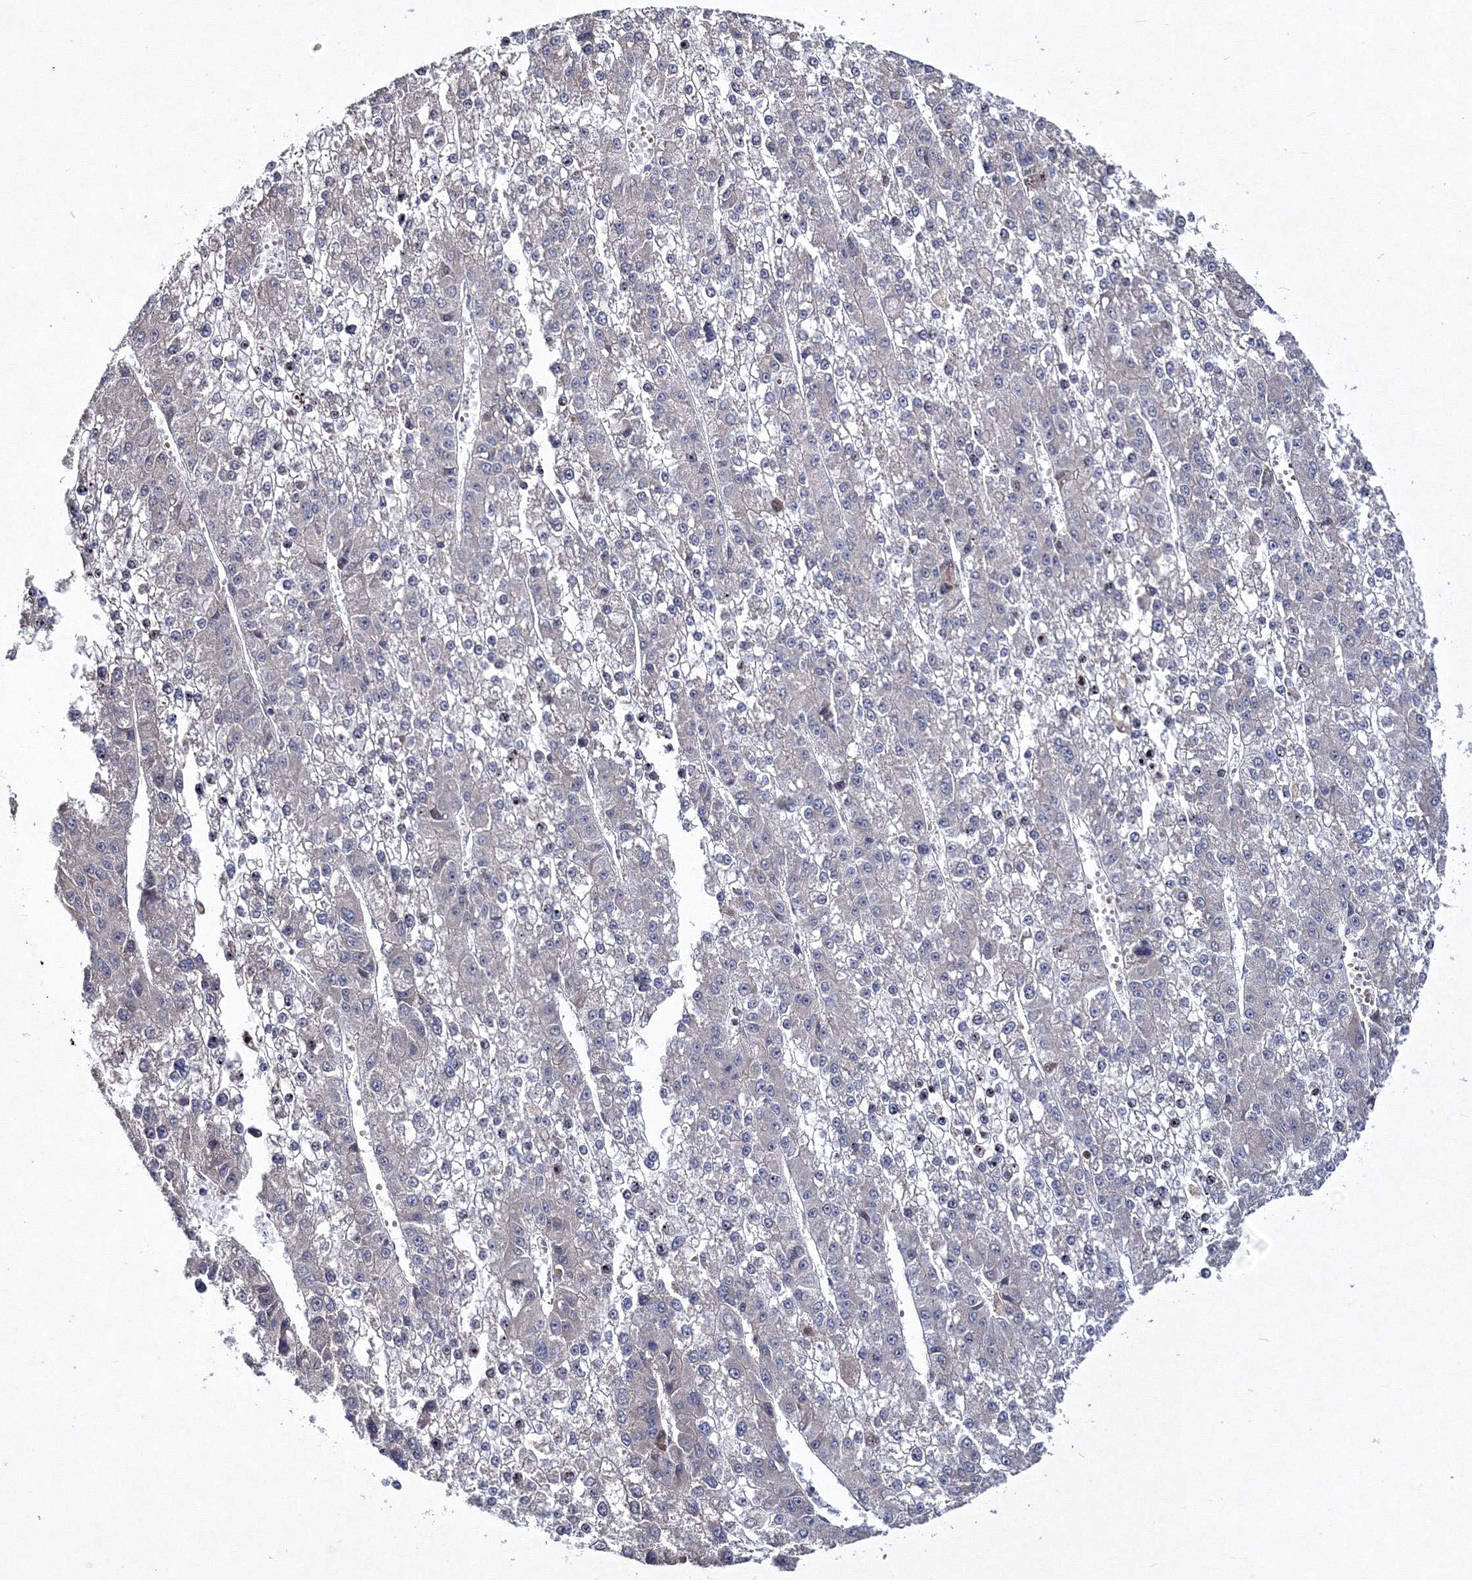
{"staining": {"intensity": "negative", "quantity": "none", "location": "none"}, "tissue": "liver cancer", "cell_type": "Tumor cells", "image_type": "cancer", "snomed": [{"axis": "morphology", "description": "Carcinoma, Hepatocellular, NOS"}, {"axis": "topography", "description": "Liver"}], "caption": "High power microscopy micrograph of an IHC micrograph of liver hepatocellular carcinoma, revealing no significant positivity in tumor cells. Nuclei are stained in blue.", "gene": "PPP2R2B", "patient": {"sex": "female", "age": 73}}